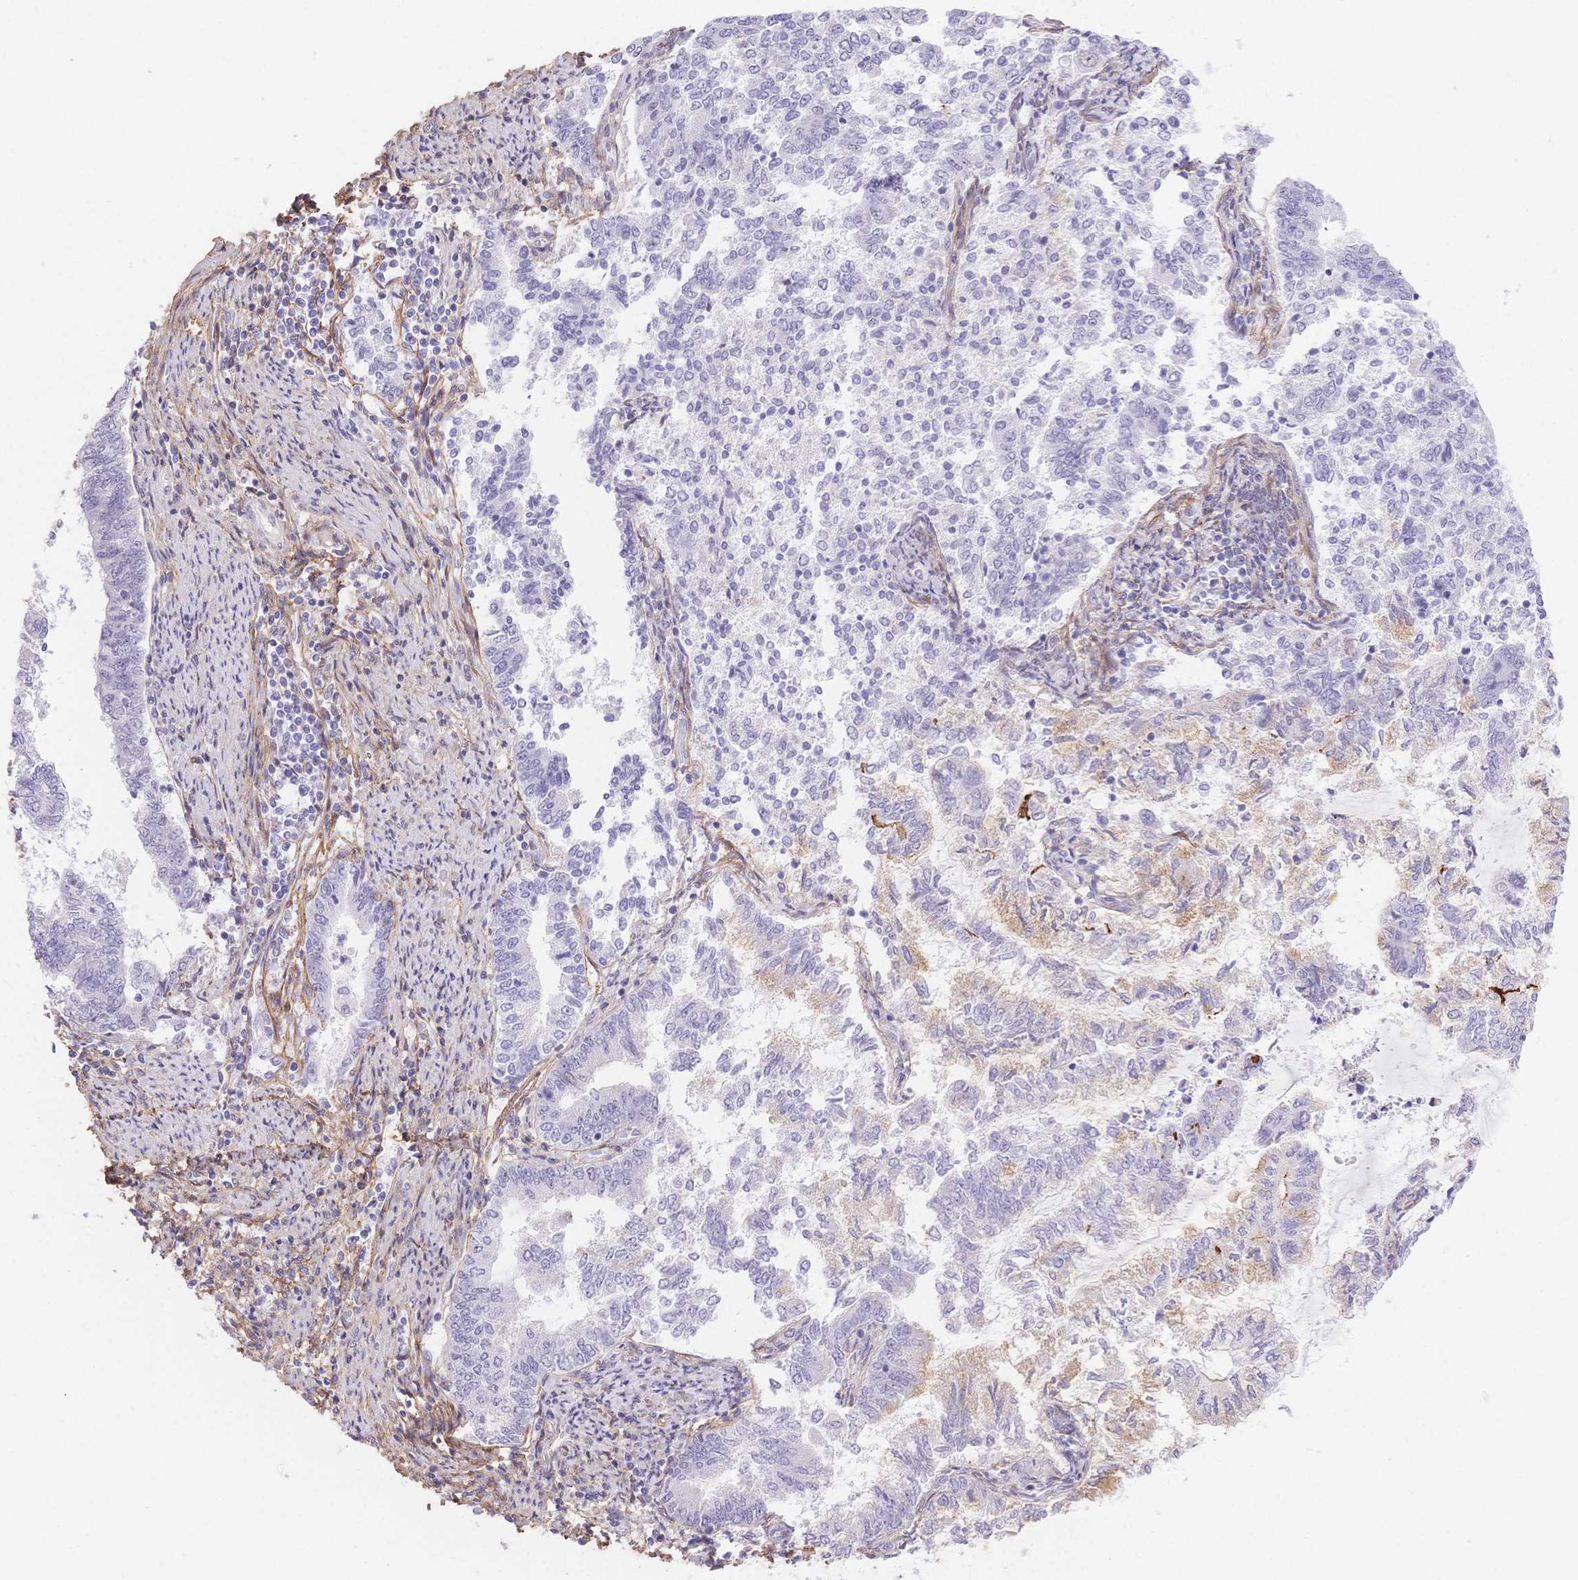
{"staining": {"intensity": "negative", "quantity": "none", "location": "none"}, "tissue": "endometrial cancer", "cell_type": "Tumor cells", "image_type": "cancer", "snomed": [{"axis": "morphology", "description": "Adenocarcinoma, NOS"}, {"axis": "topography", "description": "Endometrium"}], "caption": "Immunohistochemistry image of human endometrial cancer (adenocarcinoma) stained for a protein (brown), which displays no positivity in tumor cells.", "gene": "PDZD2", "patient": {"sex": "female", "age": 65}}